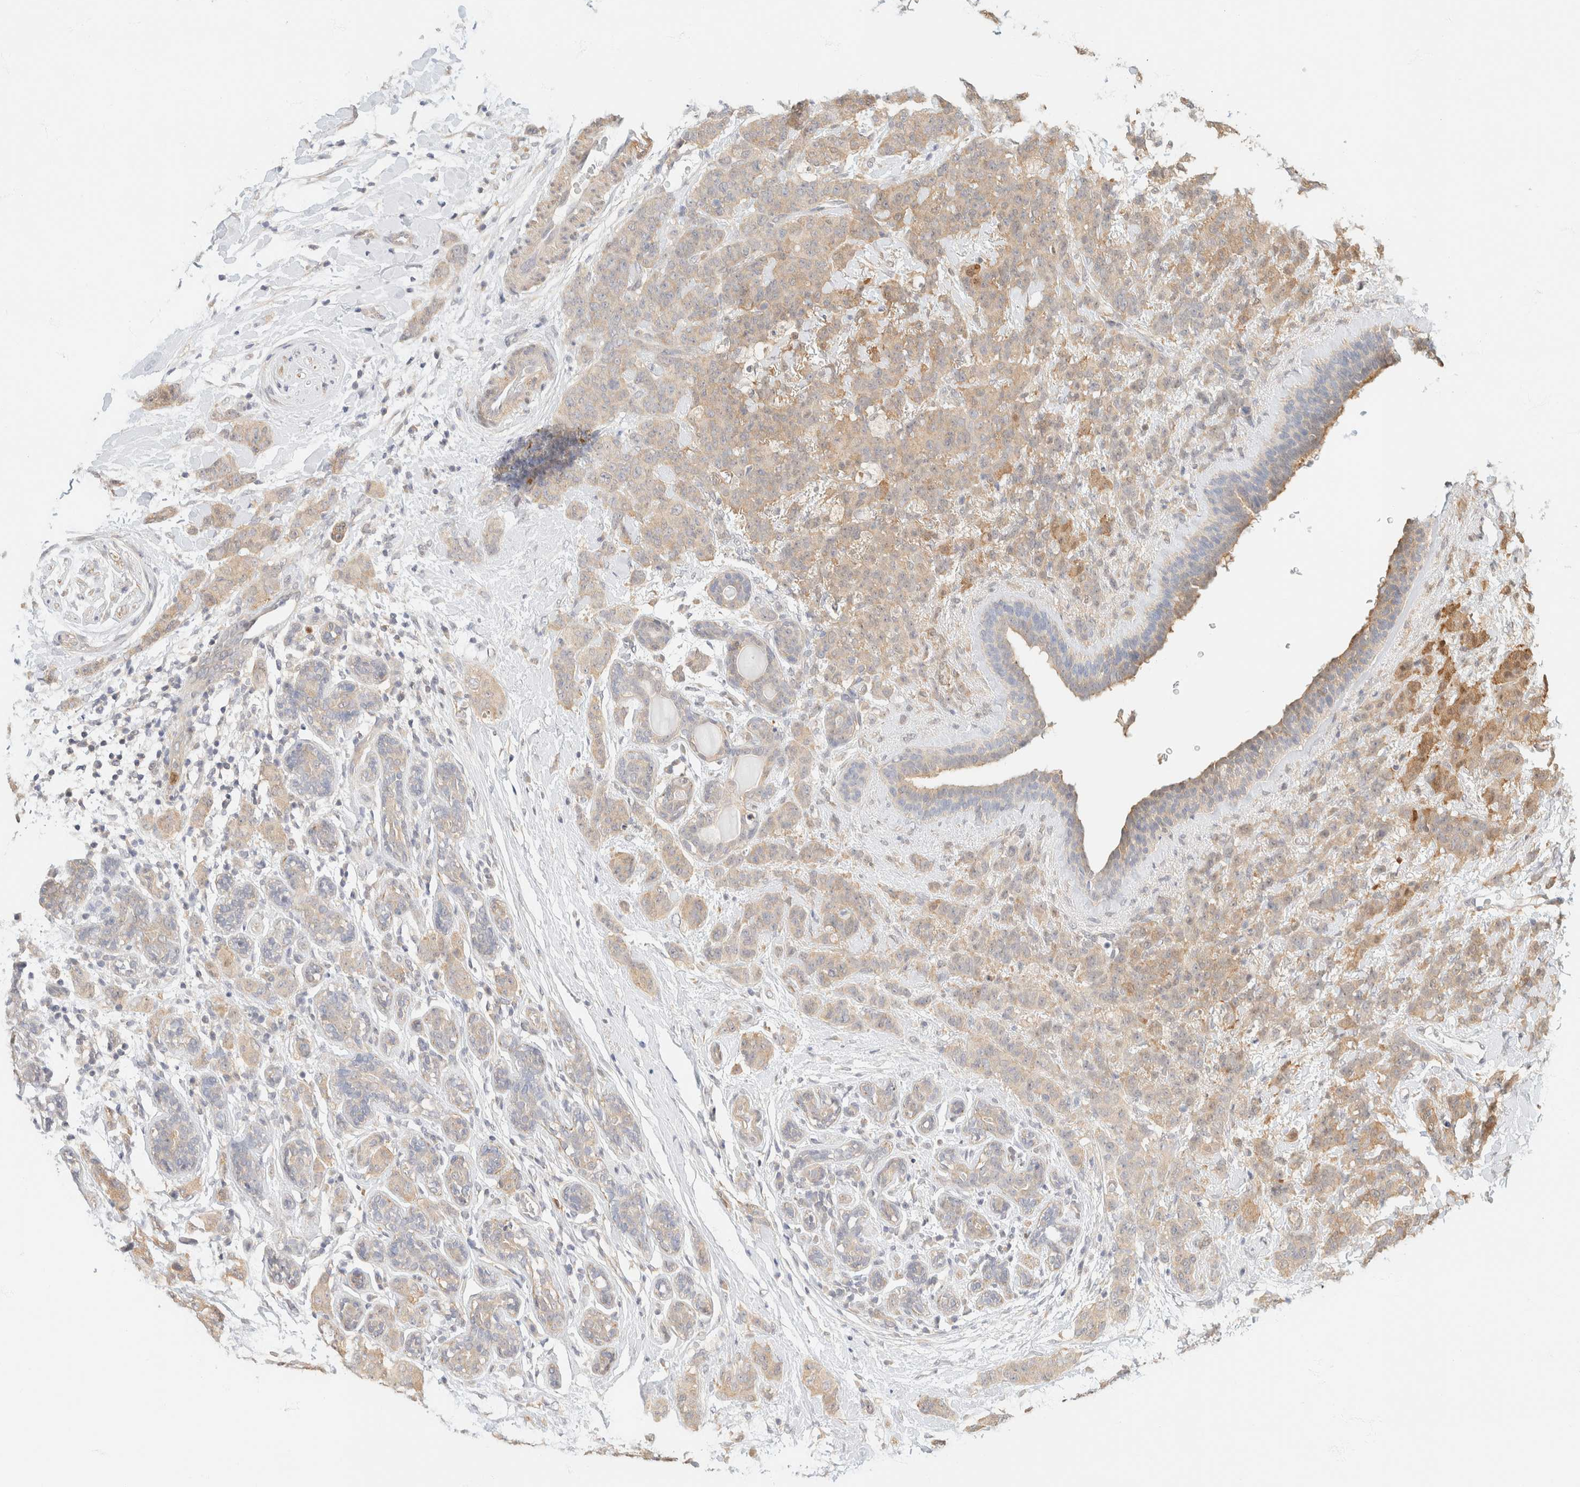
{"staining": {"intensity": "weak", "quantity": ">75%", "location": "cytoplasmic/membranous"}, "tissue": "breast cancer", "cell_type": "Tumor cells", "image_type": "cancer", "snomed": [{"axis": "morphology", "description": "Normal tissue, NOS"}, {"axis": "morphology", "description": "Duct carcinoma"}, {"axis": "topography", "description": "Breast"}], "caption": "An IHC histopathology image of tumor tissue is shown. Protein staining in brown shows weak cytoplasmic/membranous positivity in breast infiltrating ductal carcinoma within tumor cells.", "gene": "GPI", "patient": {"sex": "female", "age": 40}}